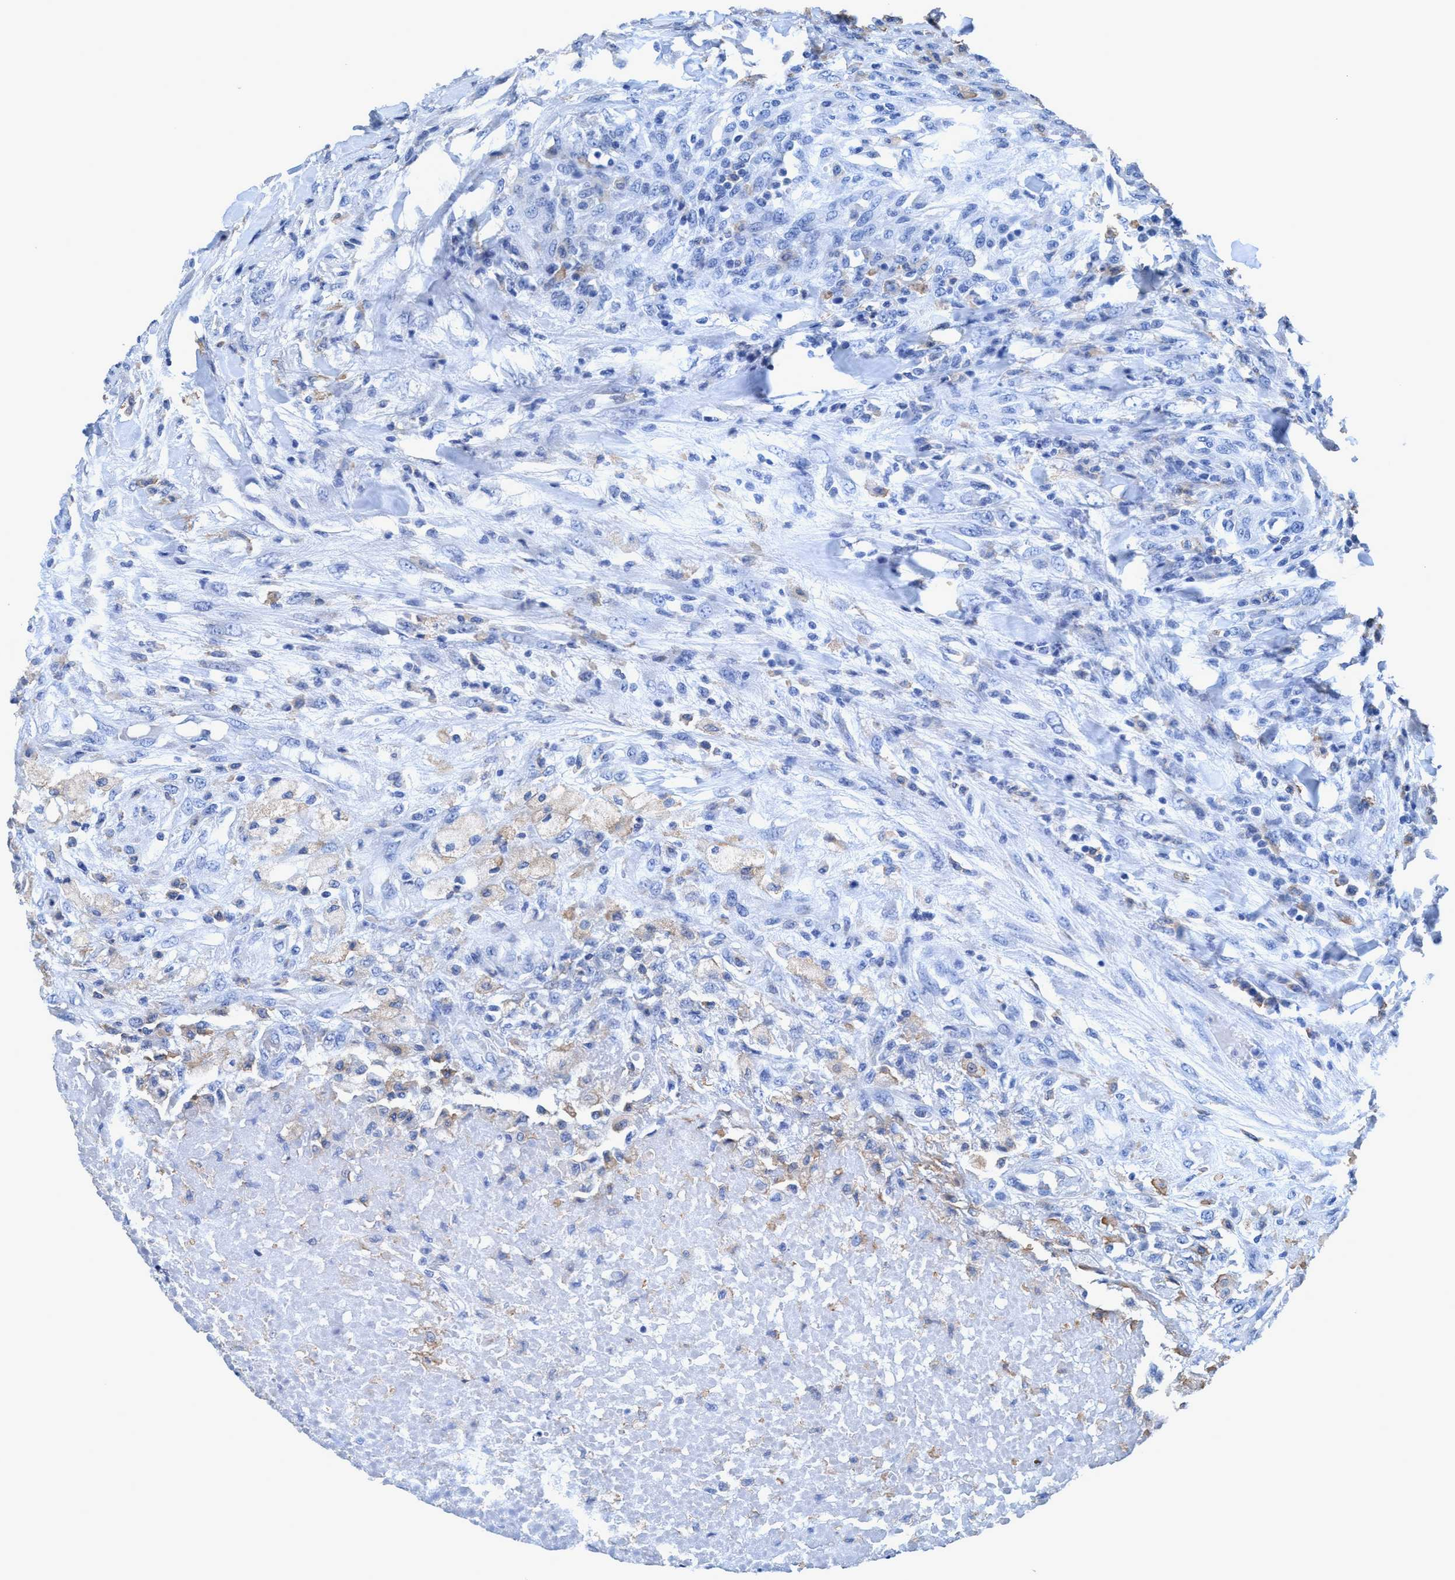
{"staining": {"intensity": "negative", "quantity": "none", "location": "none"}, "tissue": "testis cancer", "cell_type": "Tumor cells", "image_type": "cancer", "snomed": [{"axis": "morphology", "description": "Seminoma, NOS"}, {"axis": "topography", "description": "Testis"}], "caption": "Immunohistochemical staining of seminoma (testis) demonstrates no significant expression in tumor cells.", "gene": "DNAI1", "patient": {"sex": "male", "age": 59}}